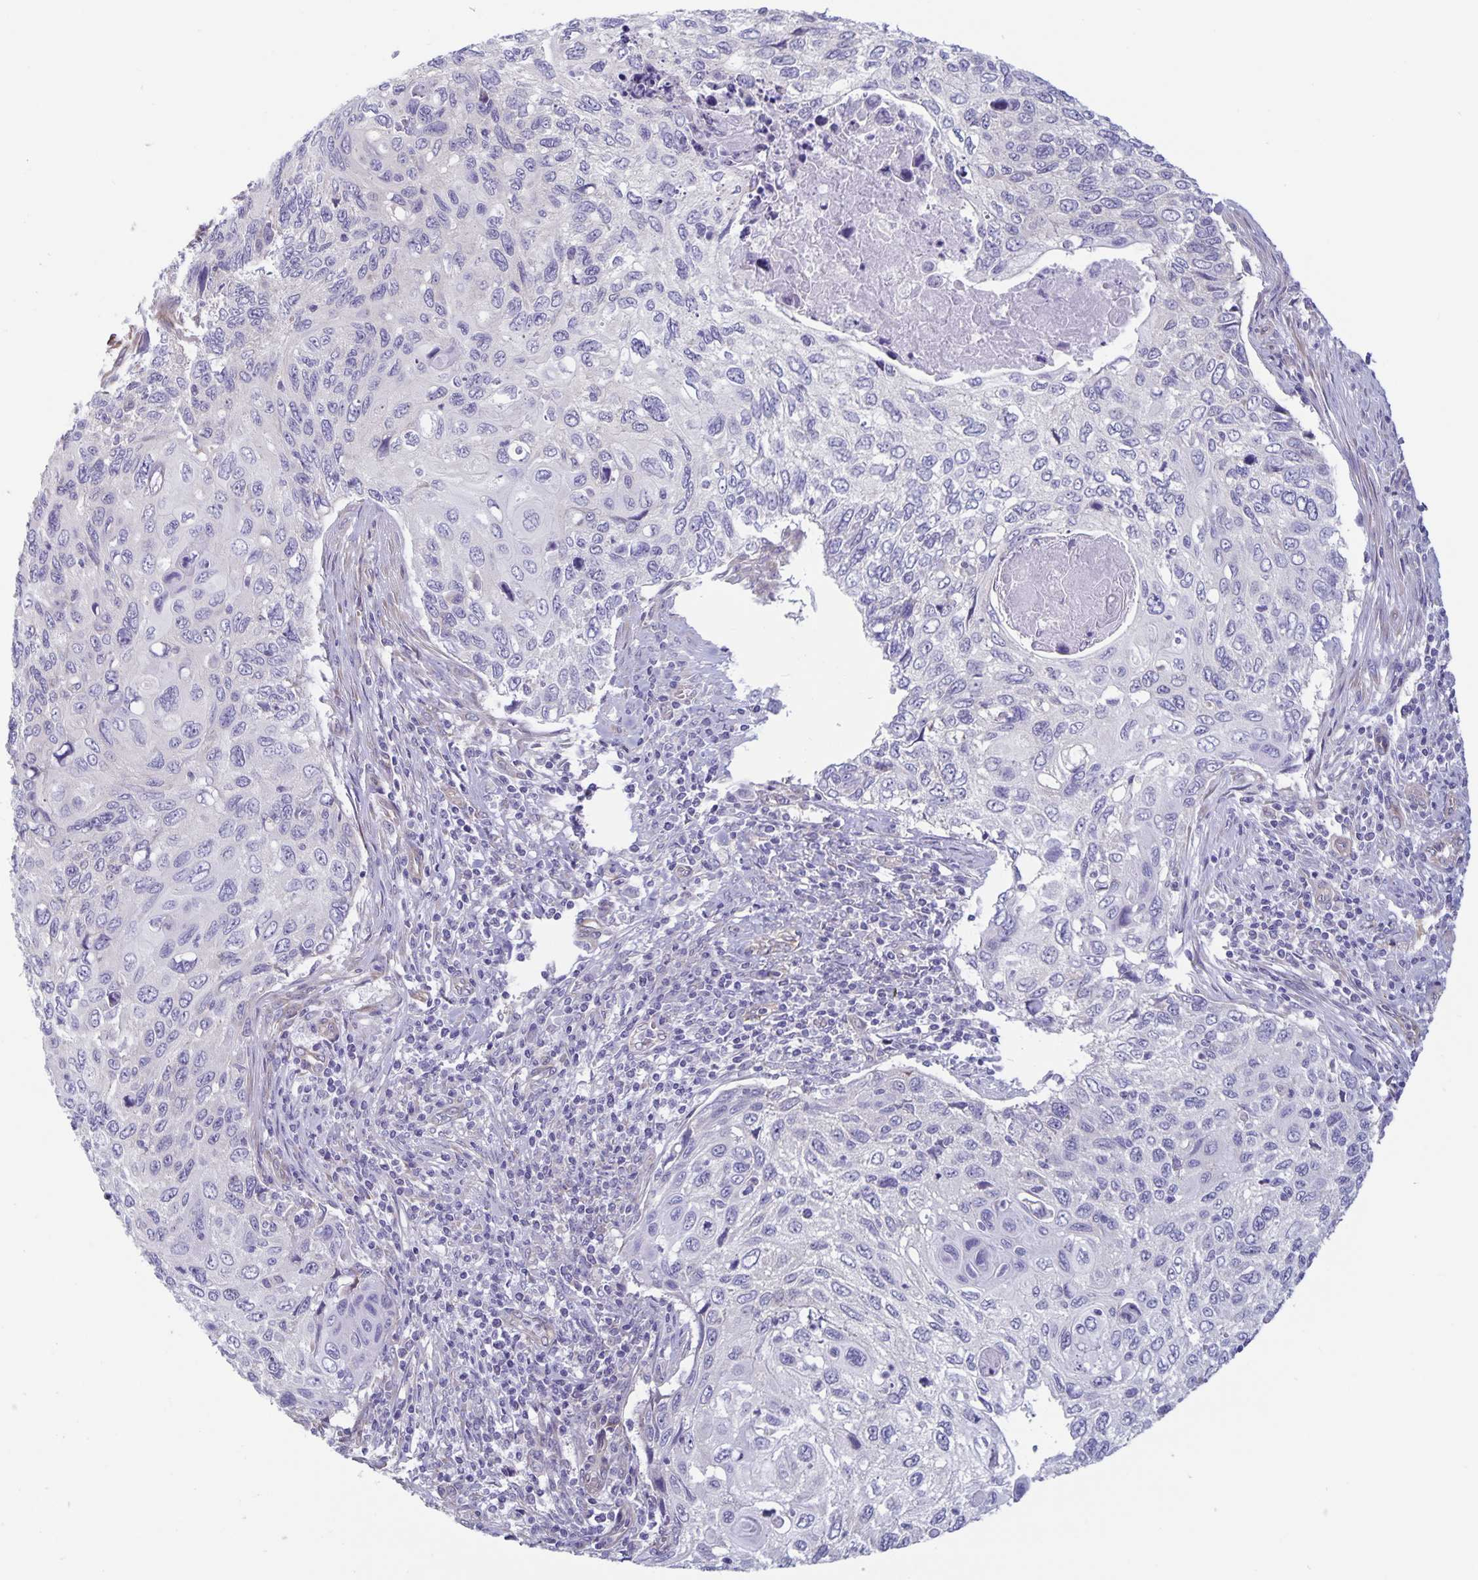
{"staining": {"intensity": "negative", "quantity": "none", "location": "none"}, "tissue": "cervical cancer", "cell_type": "Tumor cells", "image_type": "cancer", "snomed": [{"axis": "morphology", "description": "Squamous cell carcinoma, NOS"}, {"axis": "topography", "description": "Cervix"}], "caption": "An IHC photomicrograph of cervical squamous cell carcinoma is shown. There is no staining in tumor cells of cervical squamous cell carcinoma.", "gene": "PLCB3", "patient": {"sex": "female", "age": 70}}